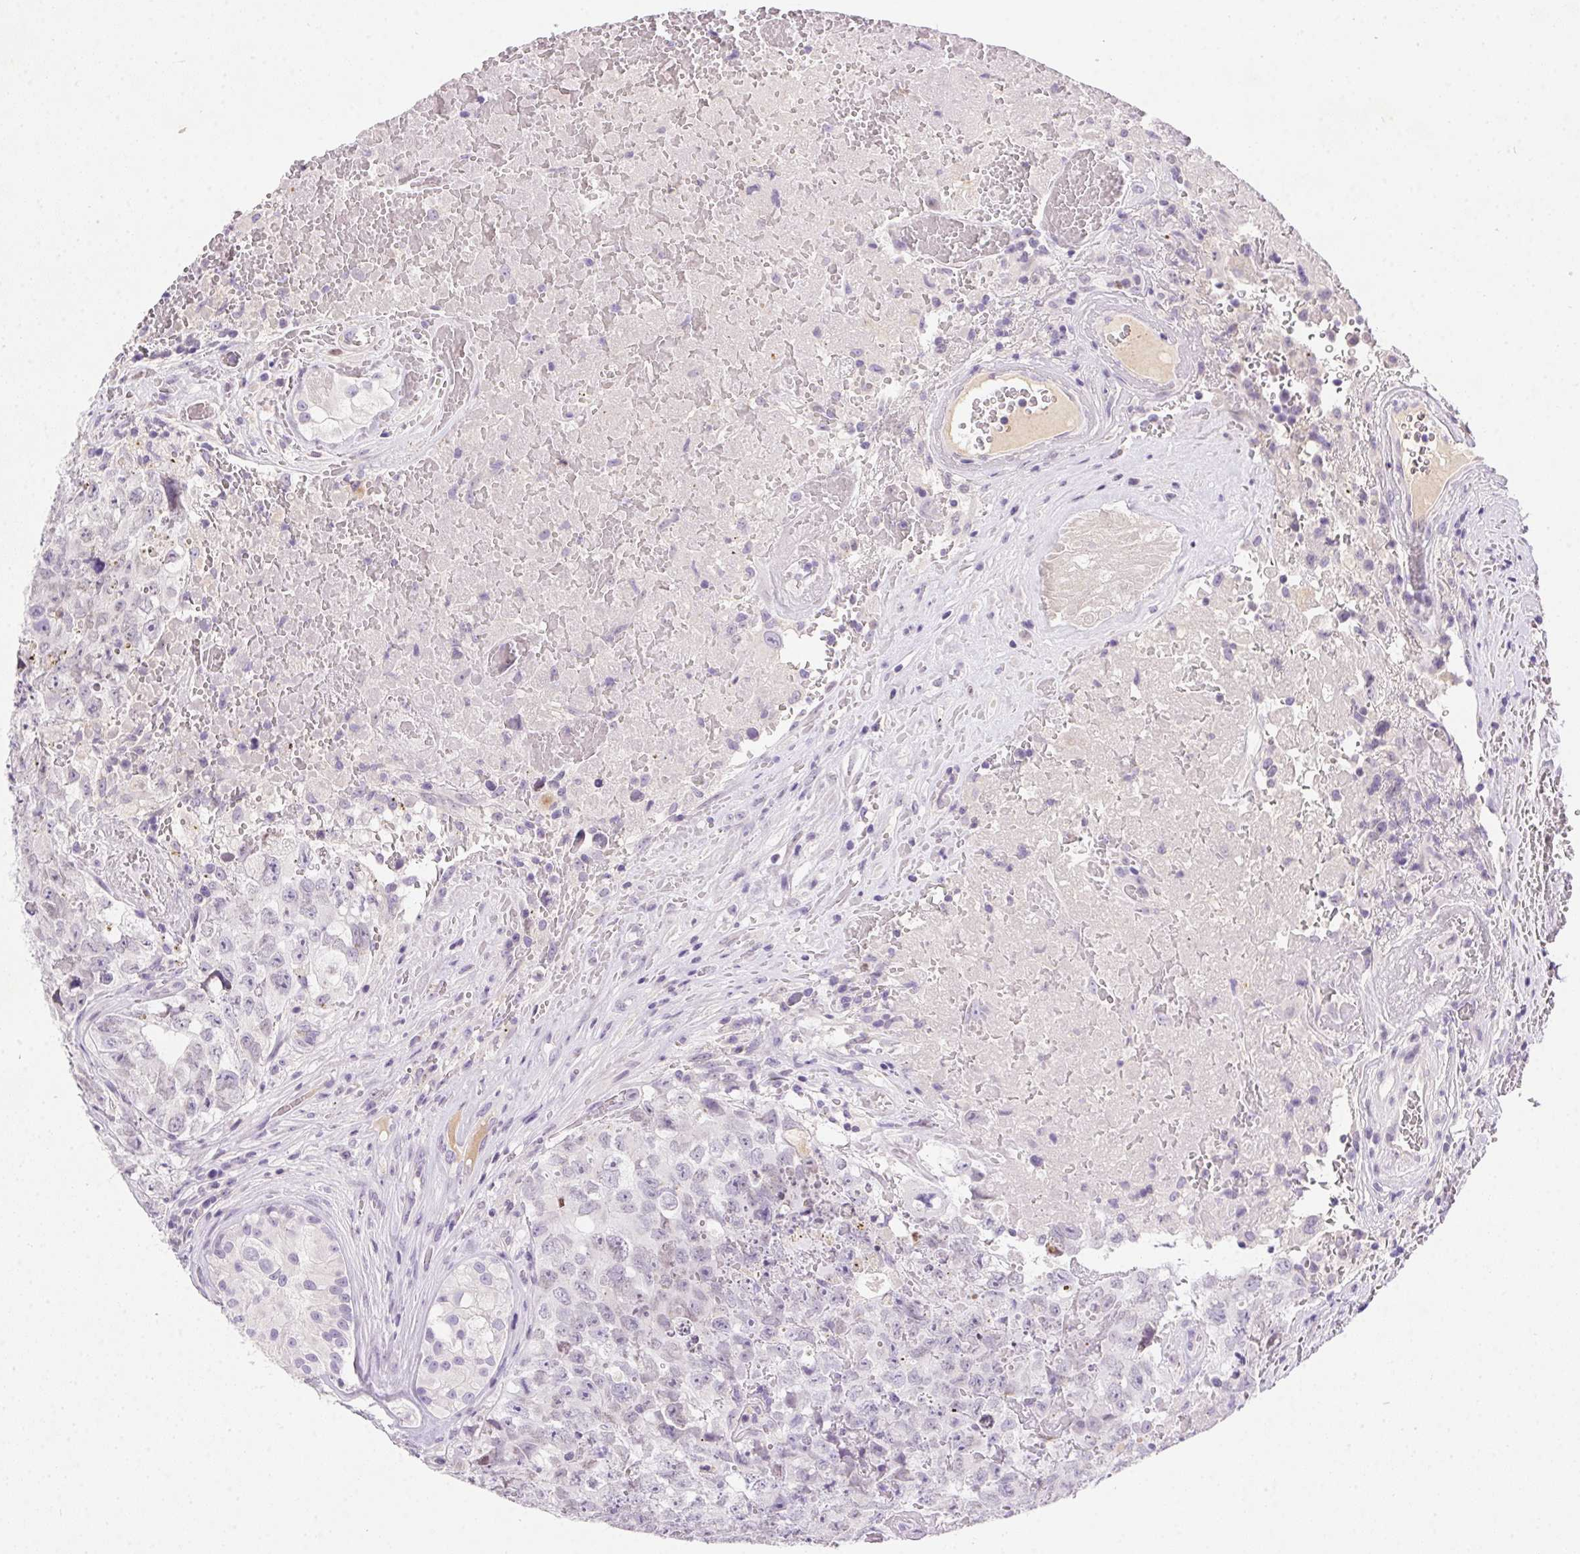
{"staining": {"intensity": "negative", "quantity": "none", "location": "none"}, "tissue": "testis cancer", "cell_type": "Tumor cells", "image_type": "cancer", "snomed": [{"axis": "morphology", "description": "Carcinoma, Embryonal, NOS"}, {"axis": "topography", "description": "Testis"}], "caption": "Immunohistochemistry (IHC) micrograph of neoplastic tissue: human embryonal carcinoma (testis) stained with DAB displays no significant protein positivity in tumor cells.", "gene": "SSTR4", "patient": {"sex": "male", "age": 18}}